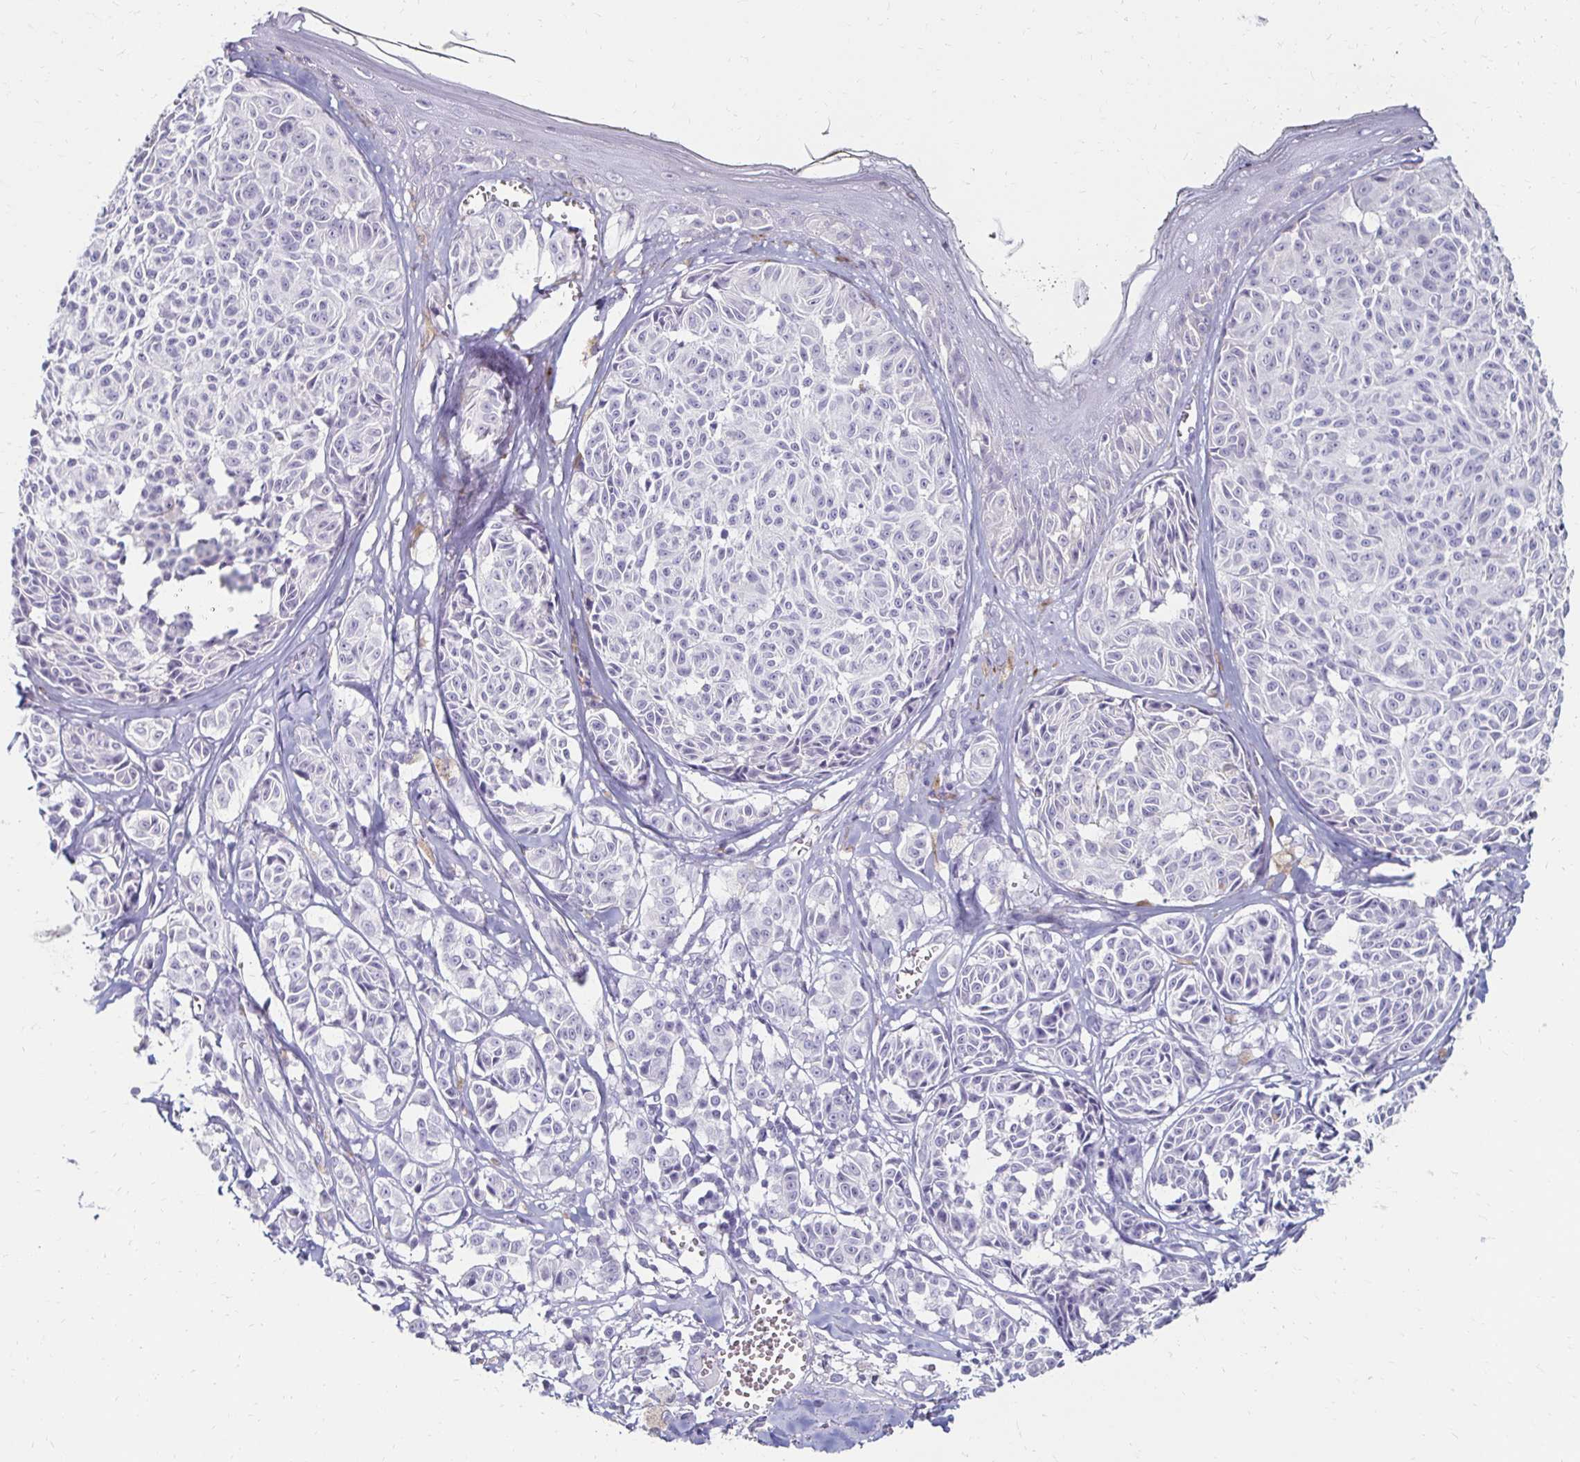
{"staining": {"intensity": "negative", "quantity": "none", "location": "none"}, "tissue": "melanoma", "cell_type": "Tumor cells", "image_type": "cancer", "snomed": [{"axis": "morphology", "description": "Malignant melanoma, NOS"}, {"axis": "topography", "description": "Skin"}], "caption": "An image of malignant melanoma stained for a protein shows no brown staining in tumor cells.", "gene": "TOMM34", "patient": {"sex": "female", "age": 43}}